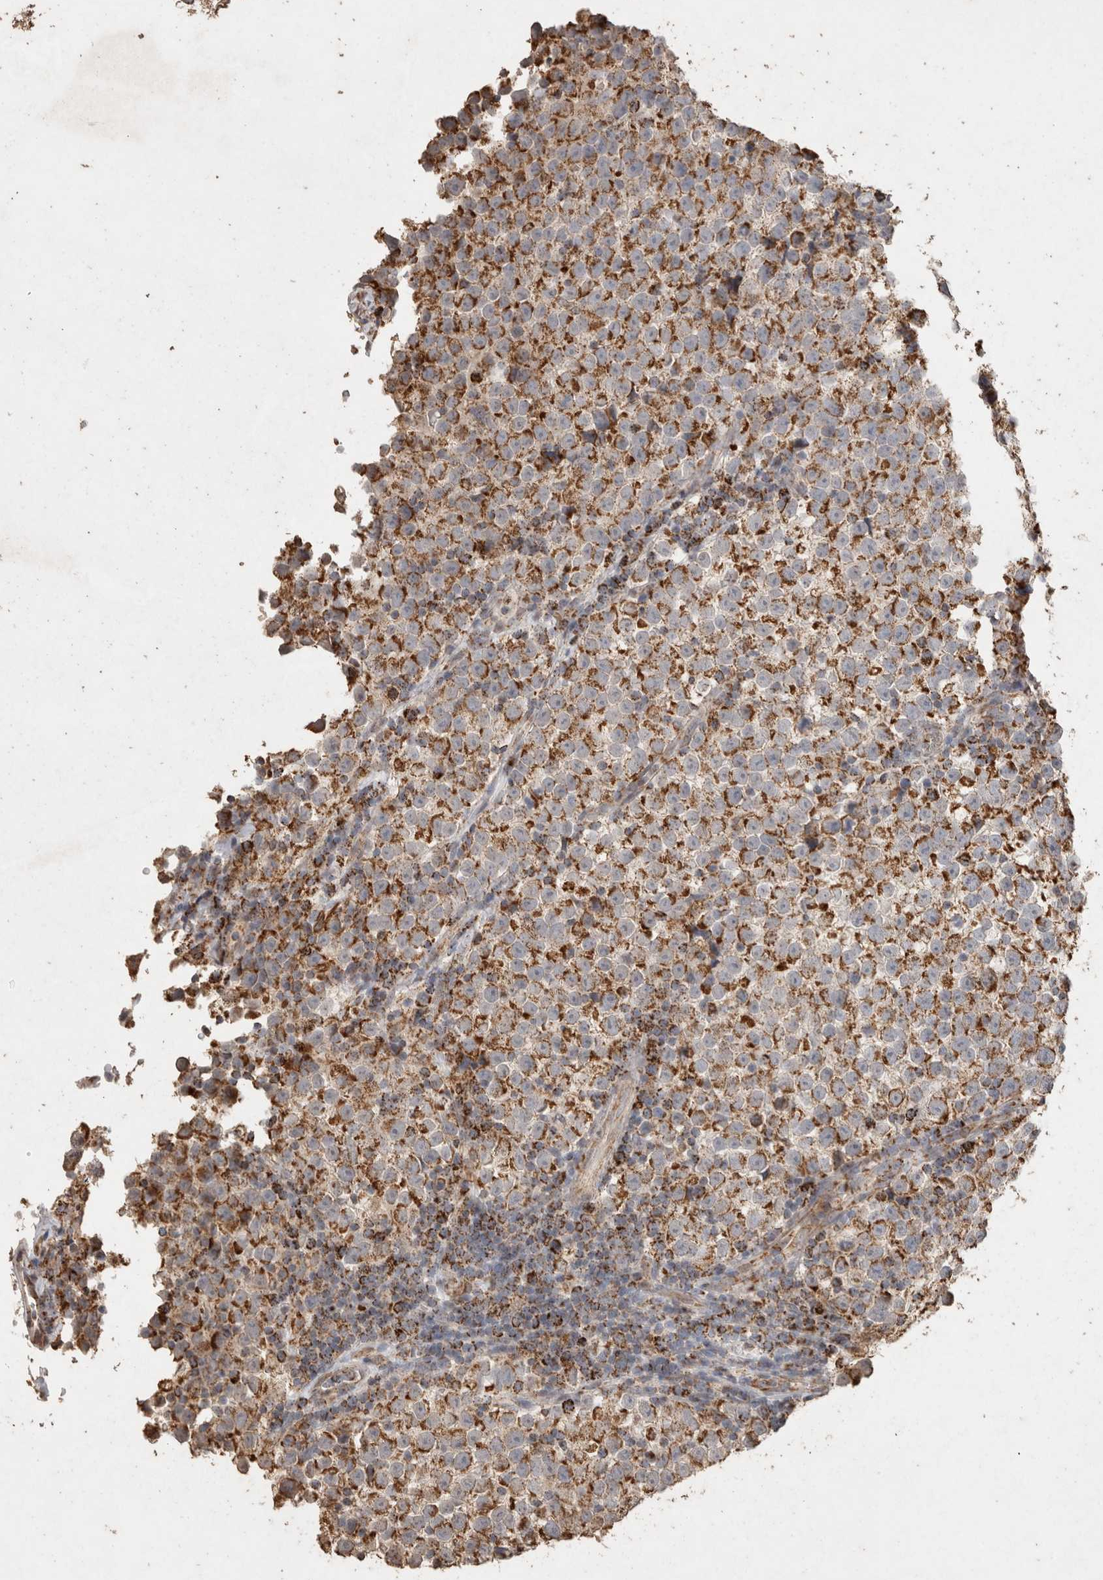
{"staining": {"intensity": "moderate", "quantity": ">75%", "location": "cytoplasmic/membranous"}, "tissue": "testis cancer", "cell_type": "Tumor cells", "image_type": "cancer", "snomed": [{"axis": "morphology", "description": "Normal tissue, NOS"}, {"axis": "morphology", "description": "Seminoma, NOS"}, {"axis": "topography", "description": "Testis"}], "caption": "High-magnification brightfield microscopy of testis cancer stained with DAB (brown) and counterstained with hematoxylin (blue). tumor cells exhibit moderate cytoplasmic/membranous expression is appreciated in about>75% of cells.", "gene": "ACADM", "patient": {"sex": "male", "age": 43}}